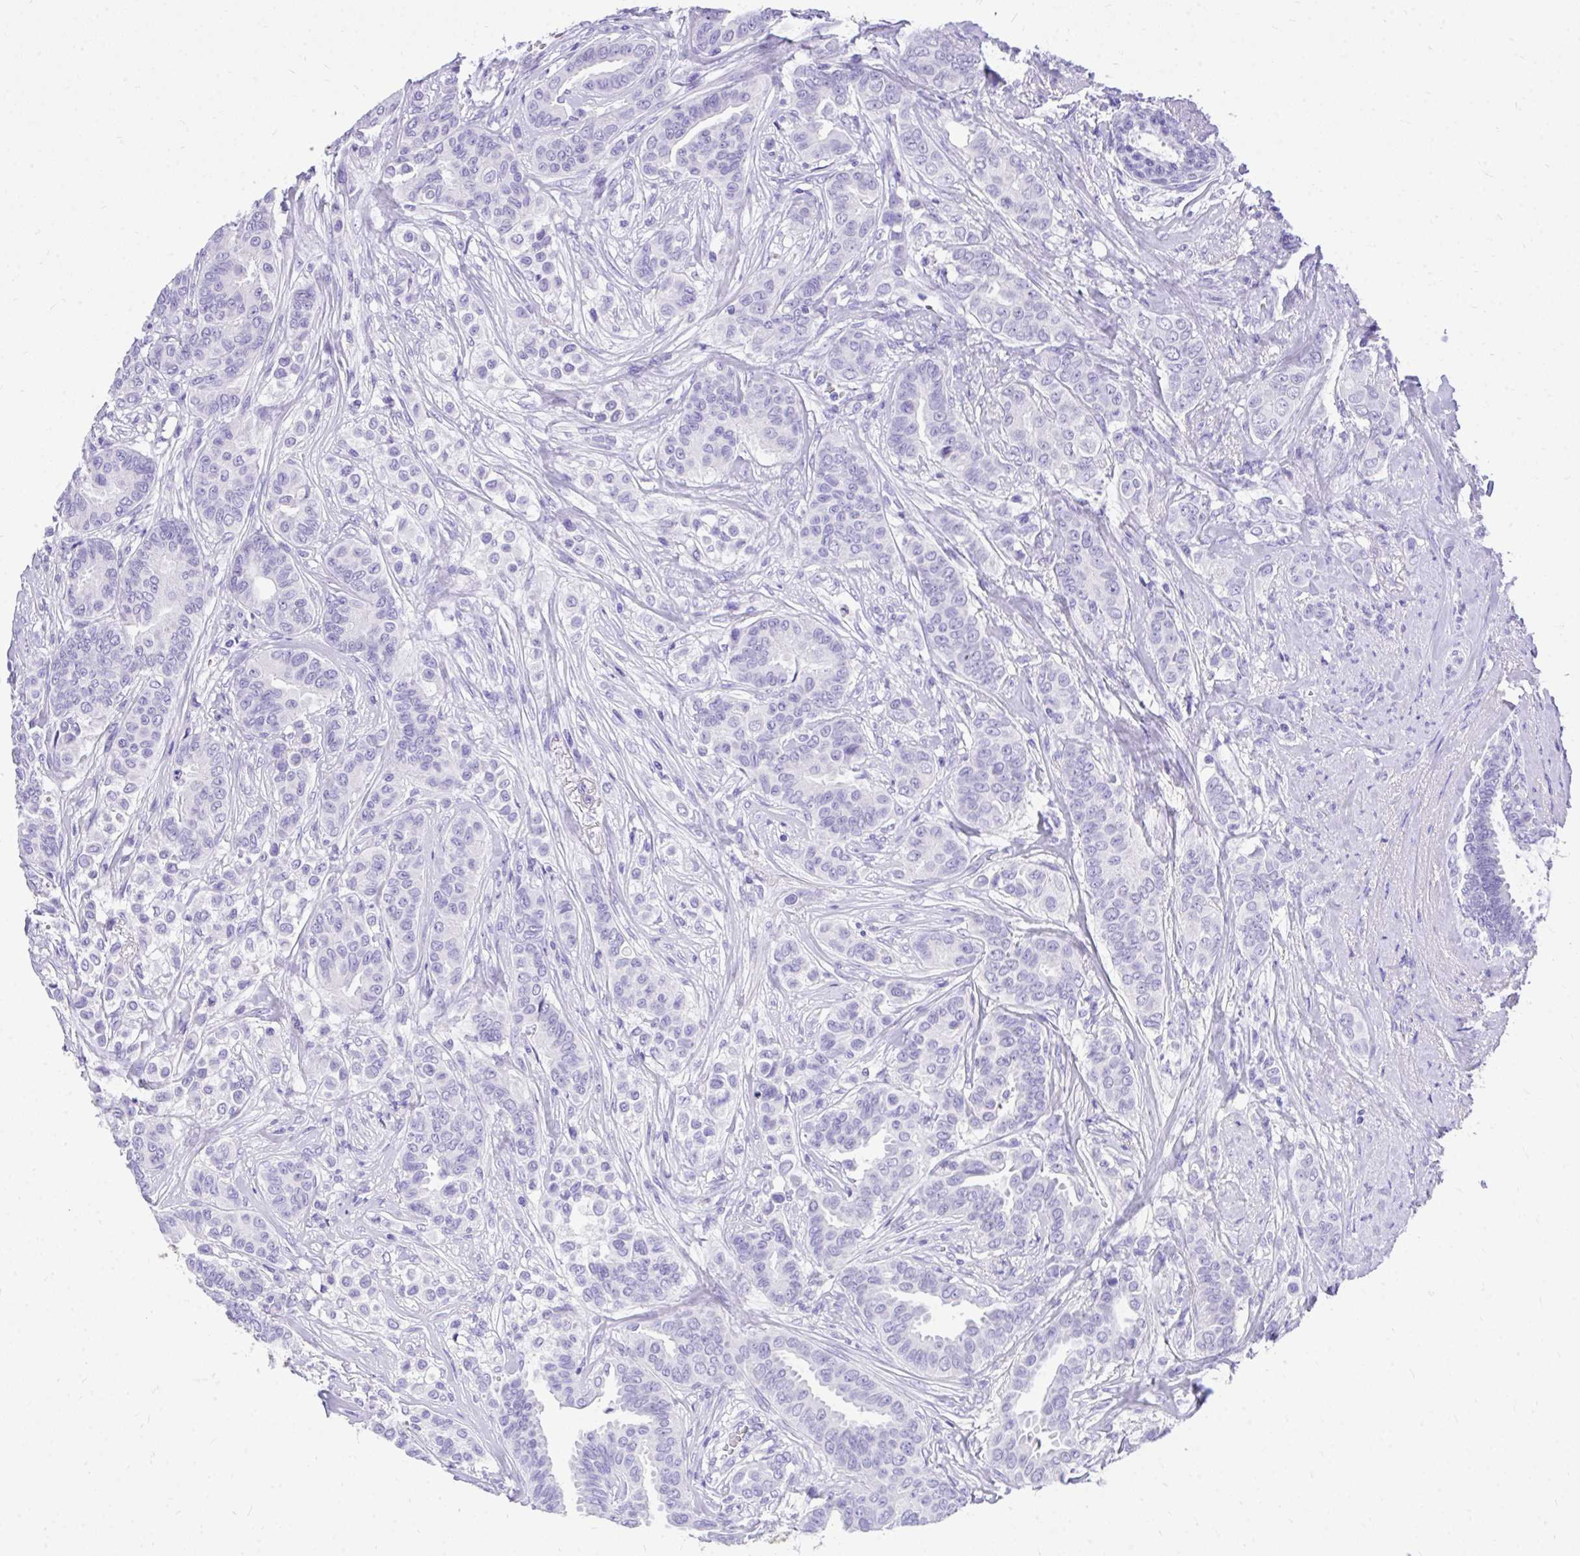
{"staining": {"intensity": "negative", "quantity": "none", "location": "none"}, "tissue": "breast cancer", "cell_type": "Tumor cells", "image_type": "cancer", "snomed": [{"axis": "morphology", "description": "Duct carcinoma"}, {"axis": "topography", "description": "Breast"}], "caption": "Human breast cancer stained for a protein using immunohistochemistry (IHC) exhibits no positivity in tumor cells.", "gene": "MON1A", "patient": {"sex": "female", "age": 45}}